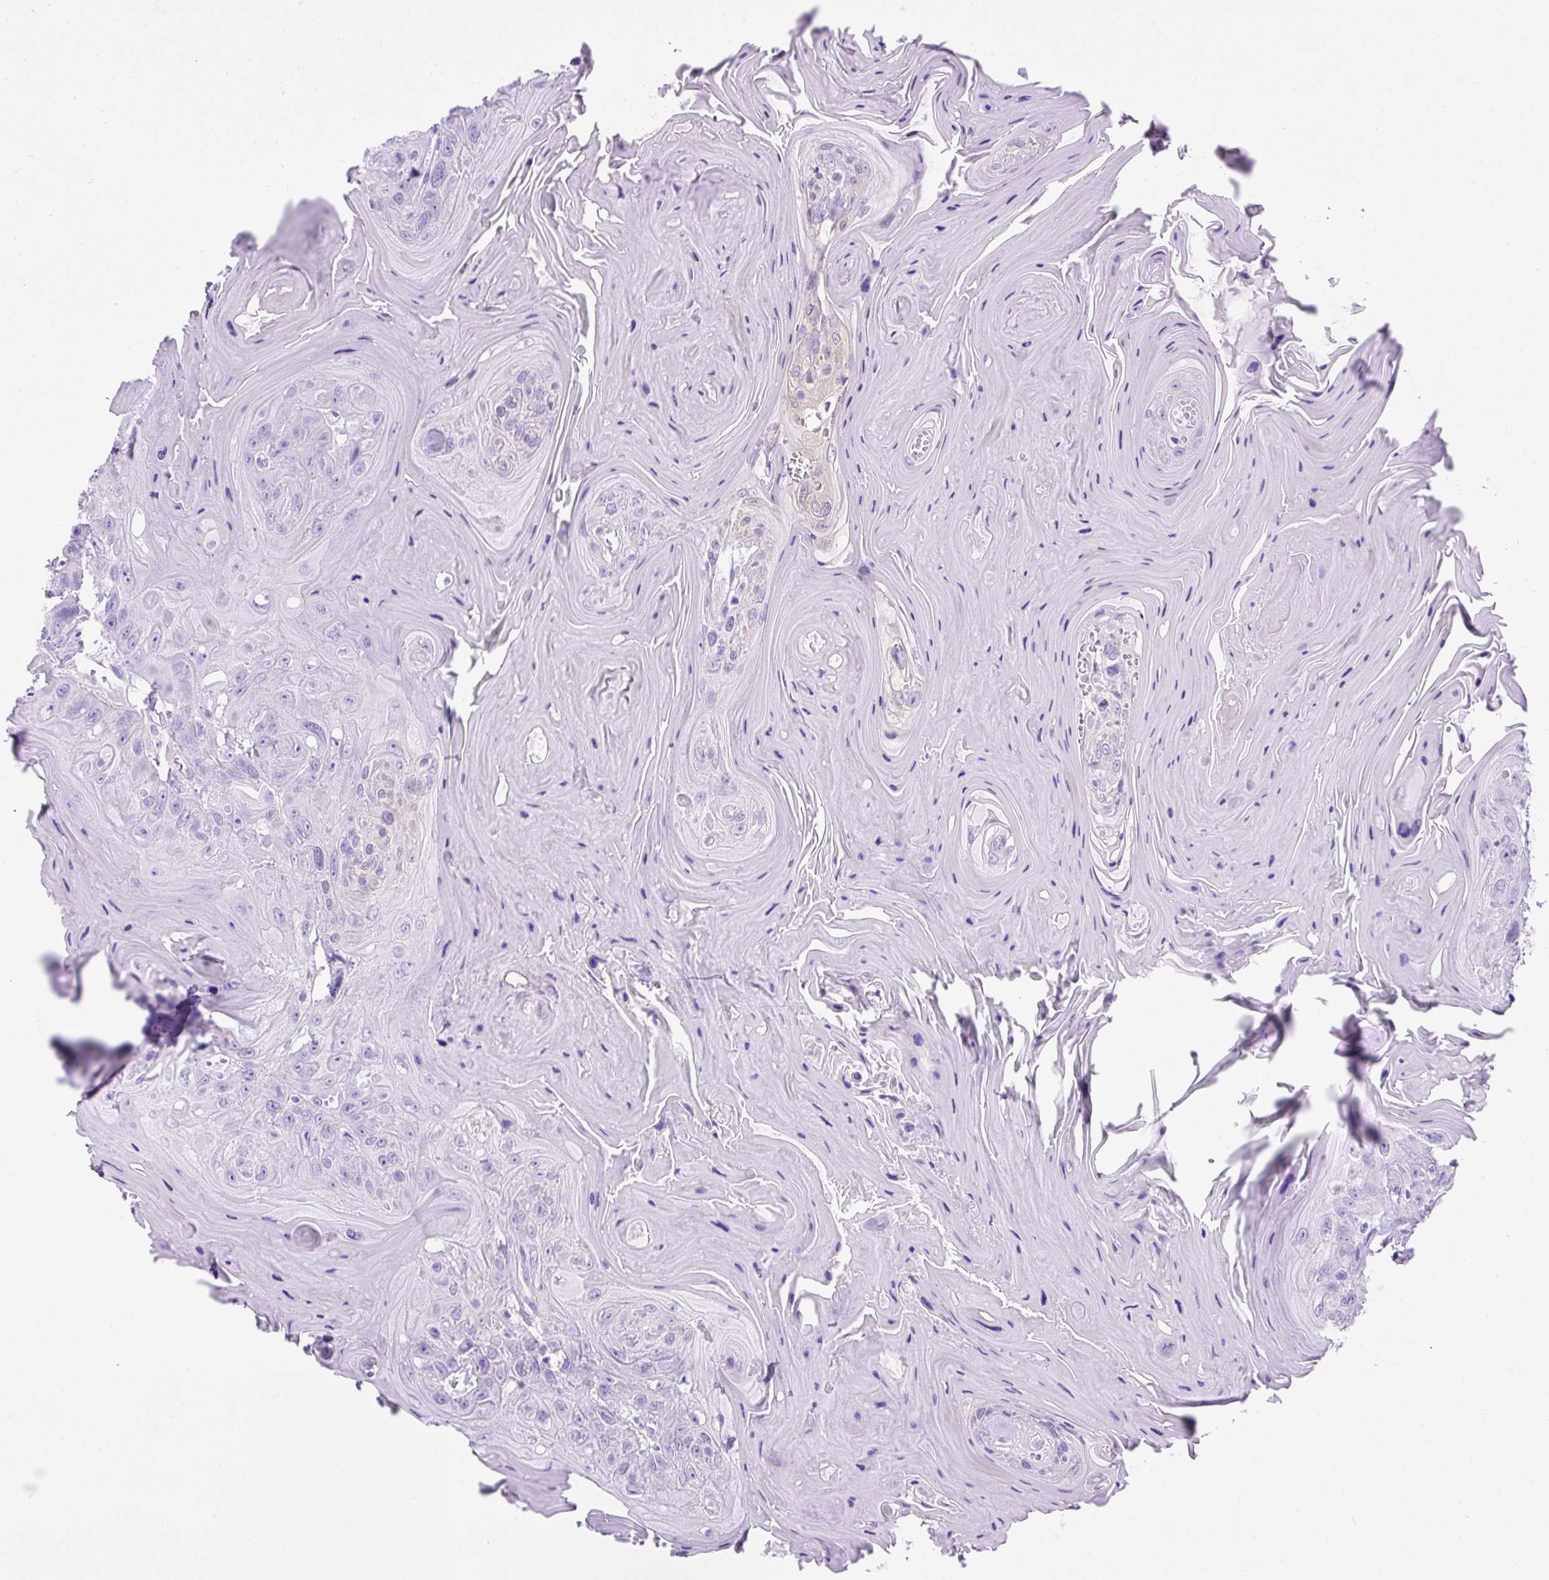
{"staining": {"intensity": "negative", "quantity": "none", "location": "none"}, "tissue": "head and neck cancer", "cell_type": "Tumor cells", "image_type": "cancer", "snomed": [{"axis": "morphology", "description": "Squamous cell carcinoma, NOS"}, {"axis": "topography", "description": "Head-Neck"}], "caption": "DAB (3,3'-diaminobenzidine) immunohistochemical staining of human head and neck squamous cell carcinoma displays no significant expression in tumor cells. (DAB (3,3'-diaminobenzidine) immunohistochemistry (IHC) visualized using brightfield microscopy, high magnification).", "gene": "KRT12", "patient": {"sex": "female", "age": 59}}